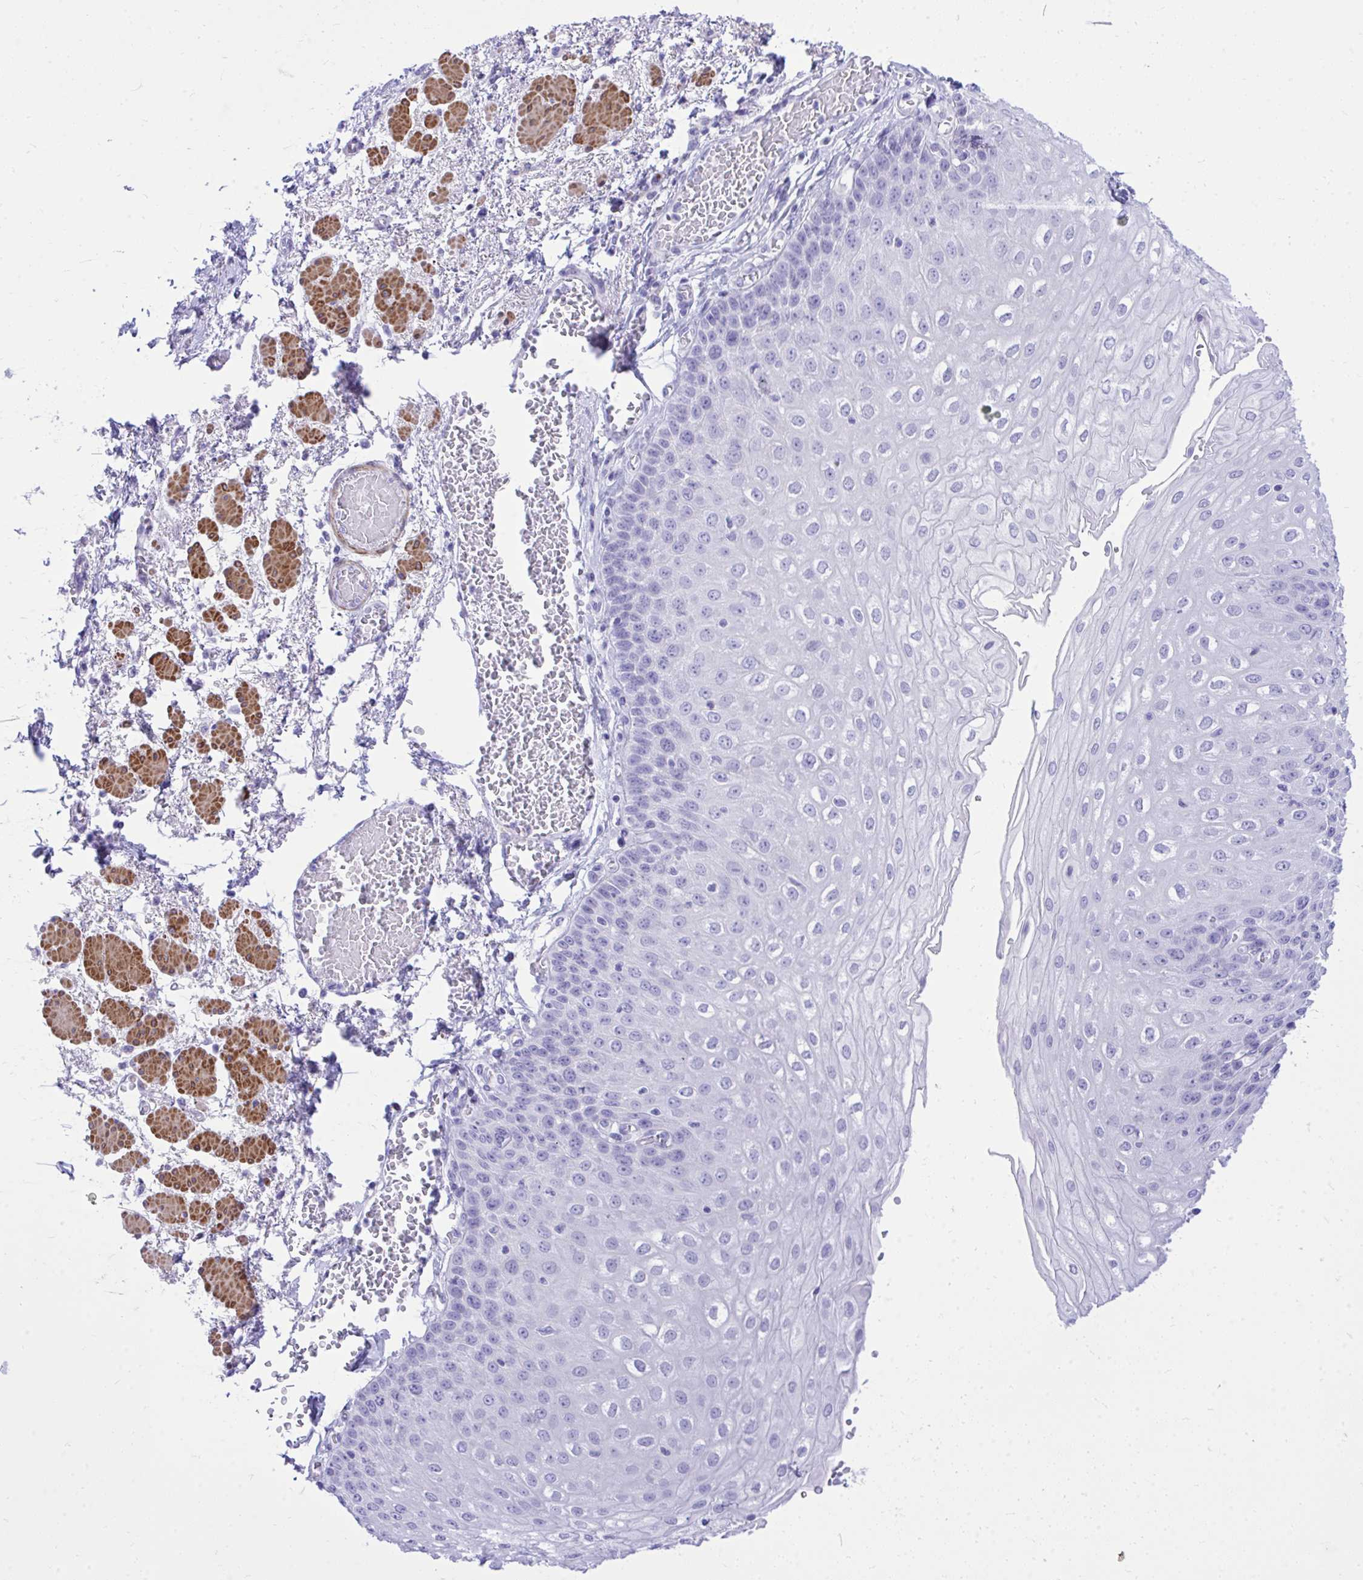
{"staining": {"intensity": "negative", "quantity": "none", "location": "none"}, "tissue": "esophagus", "cell_type": "Squamous epithelial cells", "image_type": "normal", "snomed": [{"axis": "morphology", "description": "Normal tissue, NOS"}, {"axis": "morphology", "description": "Adenocarcinoma, NOS"}, {"axis": "topography", "description": "Esophagus"}], "caption": "An immunohistochemistry (IHC) histopathology image of normal esophagus is shown. There is no staining in squamous epithelial cells of esophagus.", "gene": "ANKDD1B", "patient": {"sex": "male", "age": 81}}